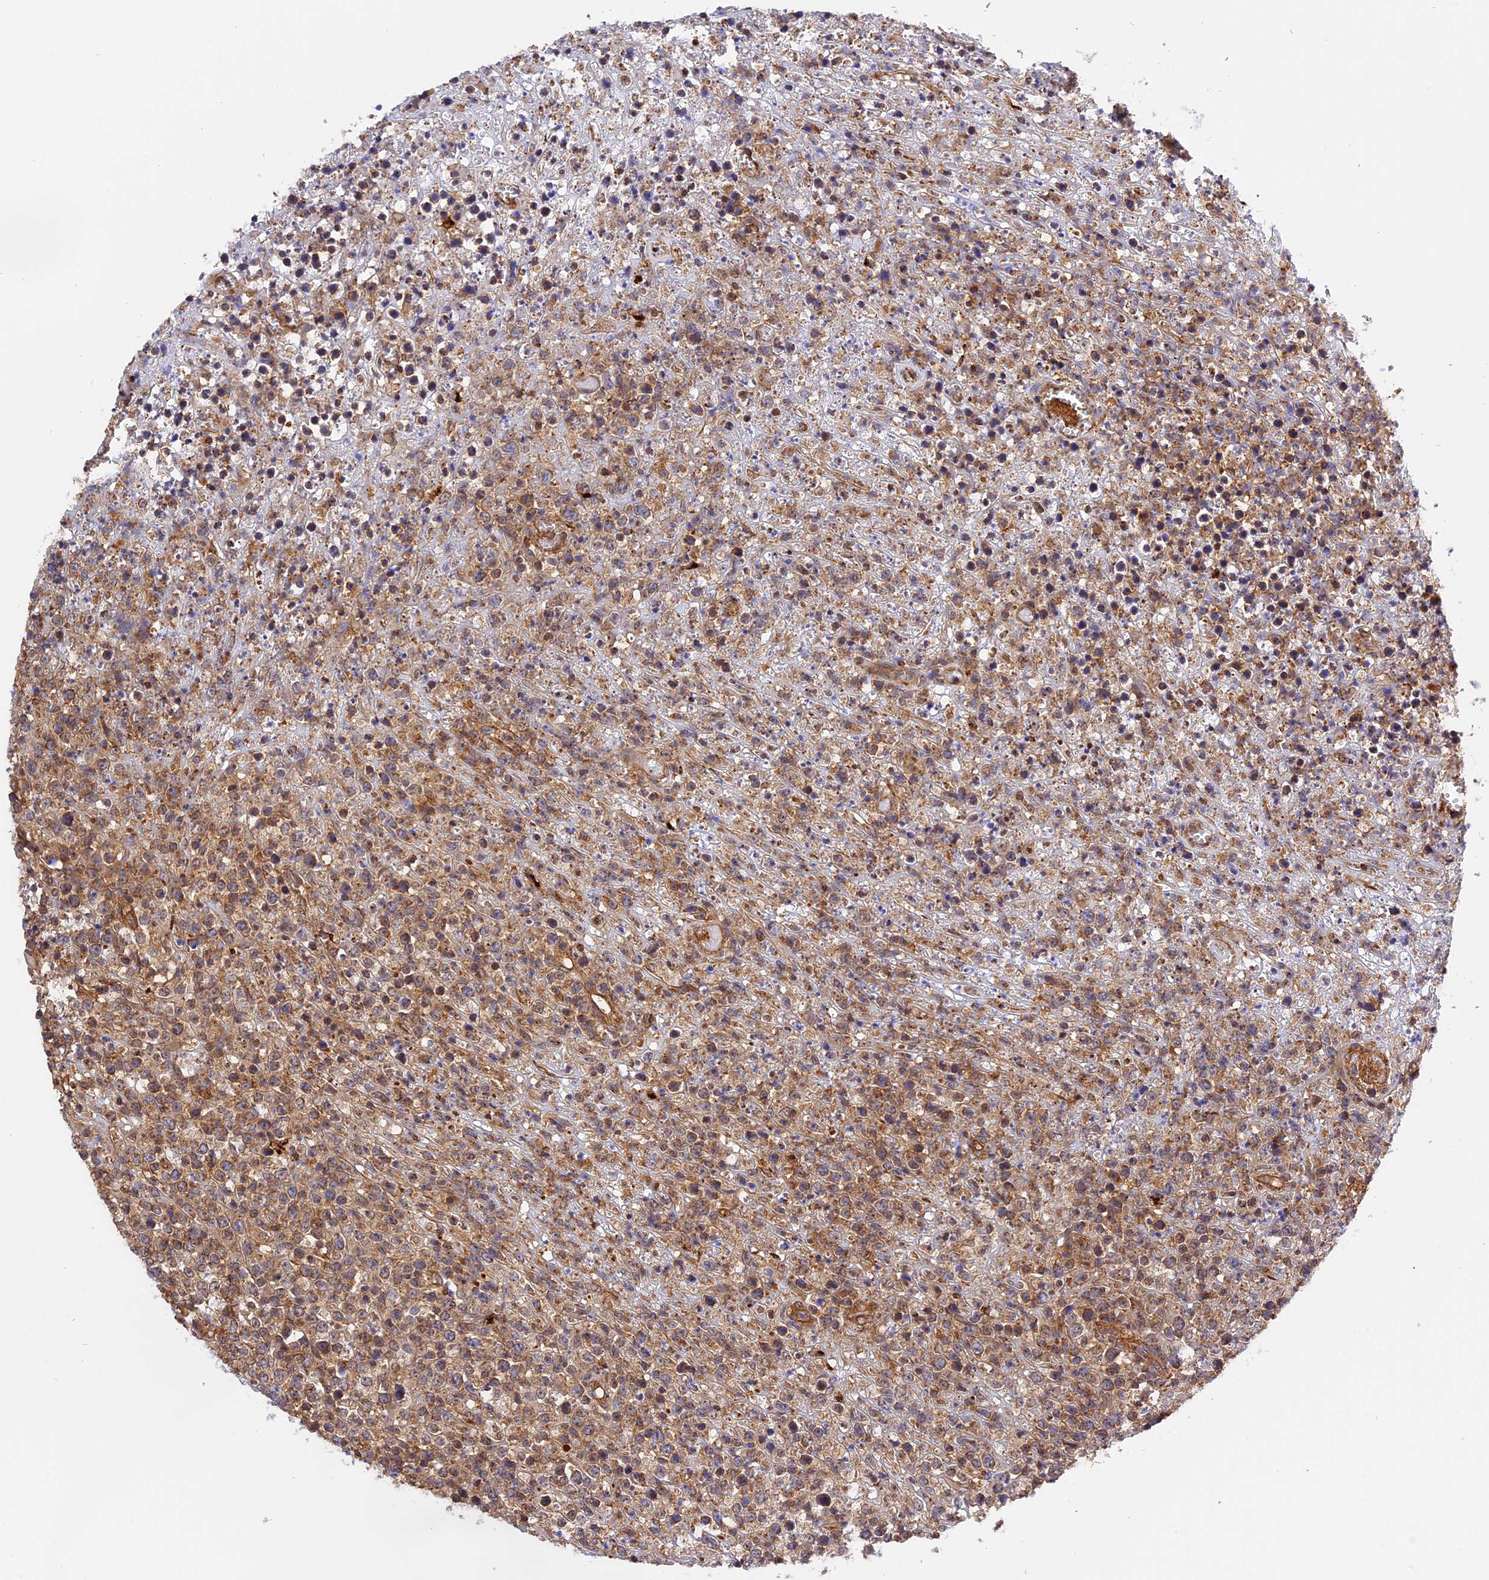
{"staining": {"intensity": "moderate", "quantity": ">75%", "location": "cytoplasmic/membranous"}, "tissue": "lymphoma", "cell_type": "Tumor cells", "image_type": "cancer", "snomed": [{"axis": "morphology", "description": "Malignant lymphoma, non-Hodgkin's type, High grade"}, {"axis": "topography", "description": "Colon"}], "caption": "Immunohistochemistry of human high-grade malignant lymphoma, non-Hodgkin's type displays medium levels of moderate cytoplasmic/membranous staining in approximately >75% of tumor cells. The staining was performed using DAB, with brown indicating positive protein expression. Nuclei are stained blue with hematoxylin.", "gene": "C5orf22", "patient": {"sex": "female", "age": 53}}